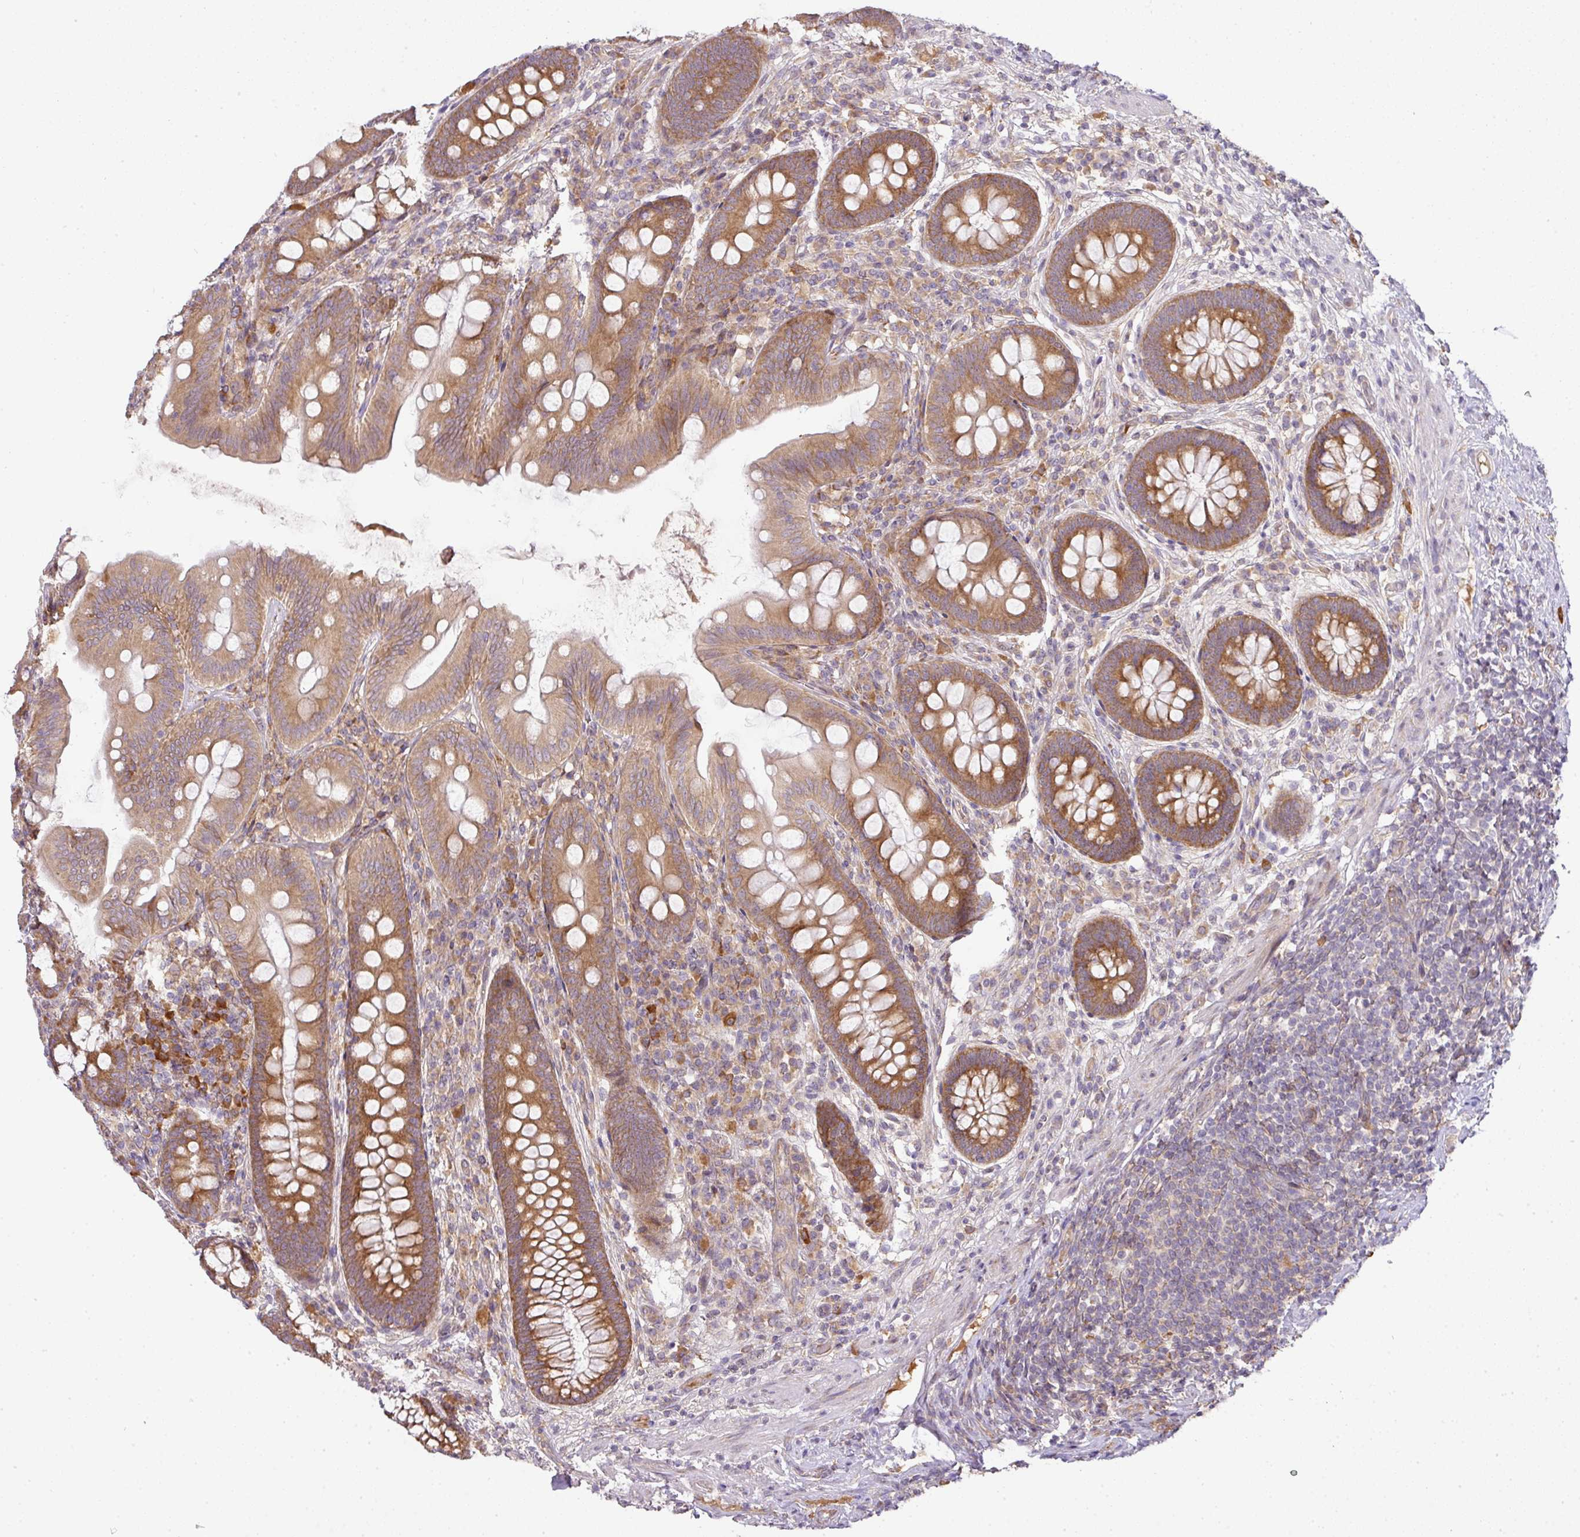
{"staining": {"intensity": "moderate", "quantity": ">75%", "location": "cytoplasmic/membranous"}, "tissue": "appendix", "cell_type": "Glandular cells", "image_type": "normal", "snomed": [{"axis": "morphology", "description": "Normal tissue, NOS"}, {"axis": "topography", "description": "Appendix"}], "caption": "Immunohistochemical staining of normal human appendix displays medium levels of moderate cytoplasmic/membranous staining in approximately >75% of glandular cells.", "gene": "GALP", "patient": {"sex": "male", "age": 71}}